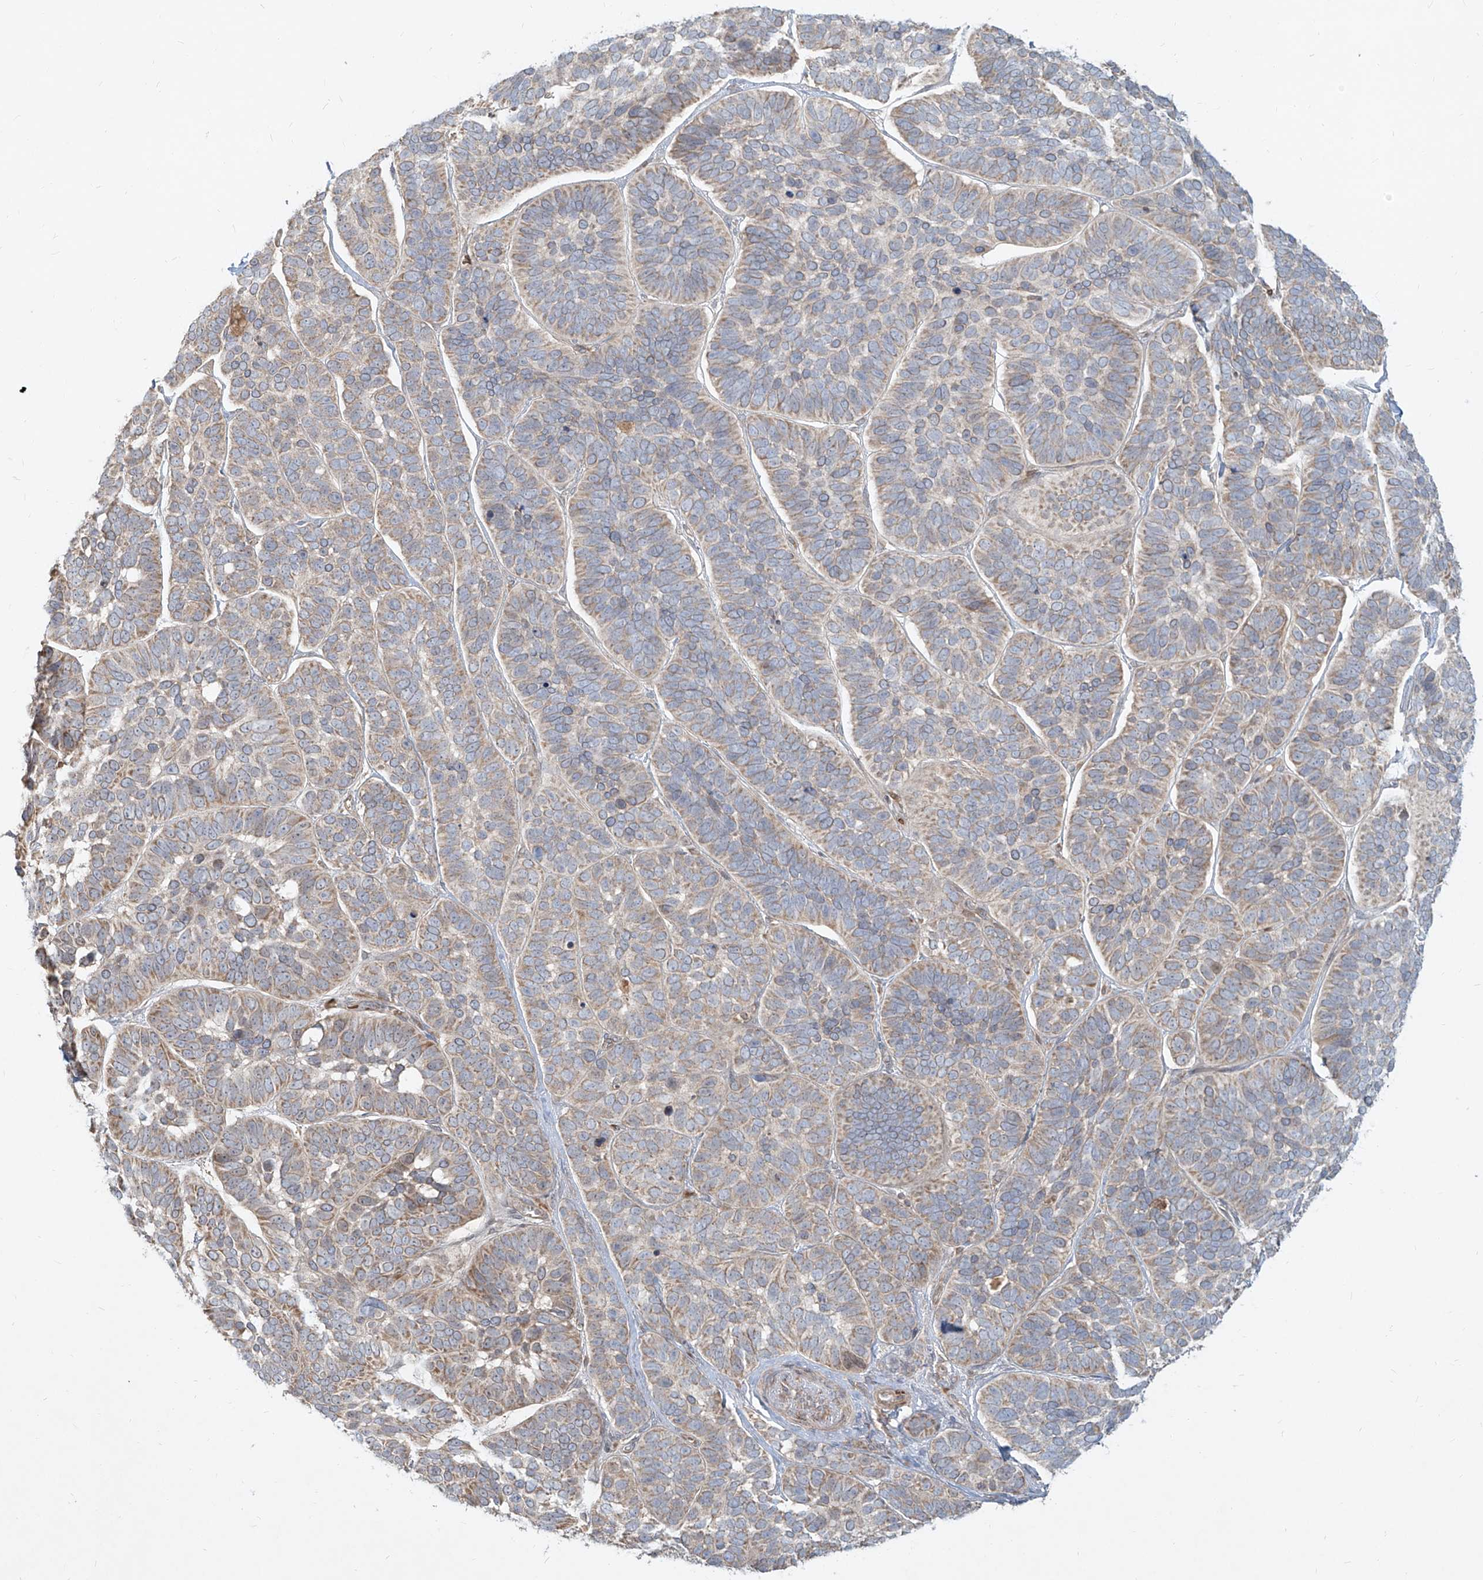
{"staining": {"intensity": "weak", "quantity": "25%-75%", "location": "nuclear"}, "tissue": "skin cancer", "cell_type": "Tumor cells", "image_type": "cancer", "snomed": [{"axis": "morphology", "description": "Basal cell carcinoma"}, {"axis": "topography", "description": "Skin"}], "caption": "The immunohistochemical stain highlights weak nuclear positivity in tumor cells of skin cancer tissue.", "gene": "FGD2", "patient": {"sex": "male", "age": 62}}